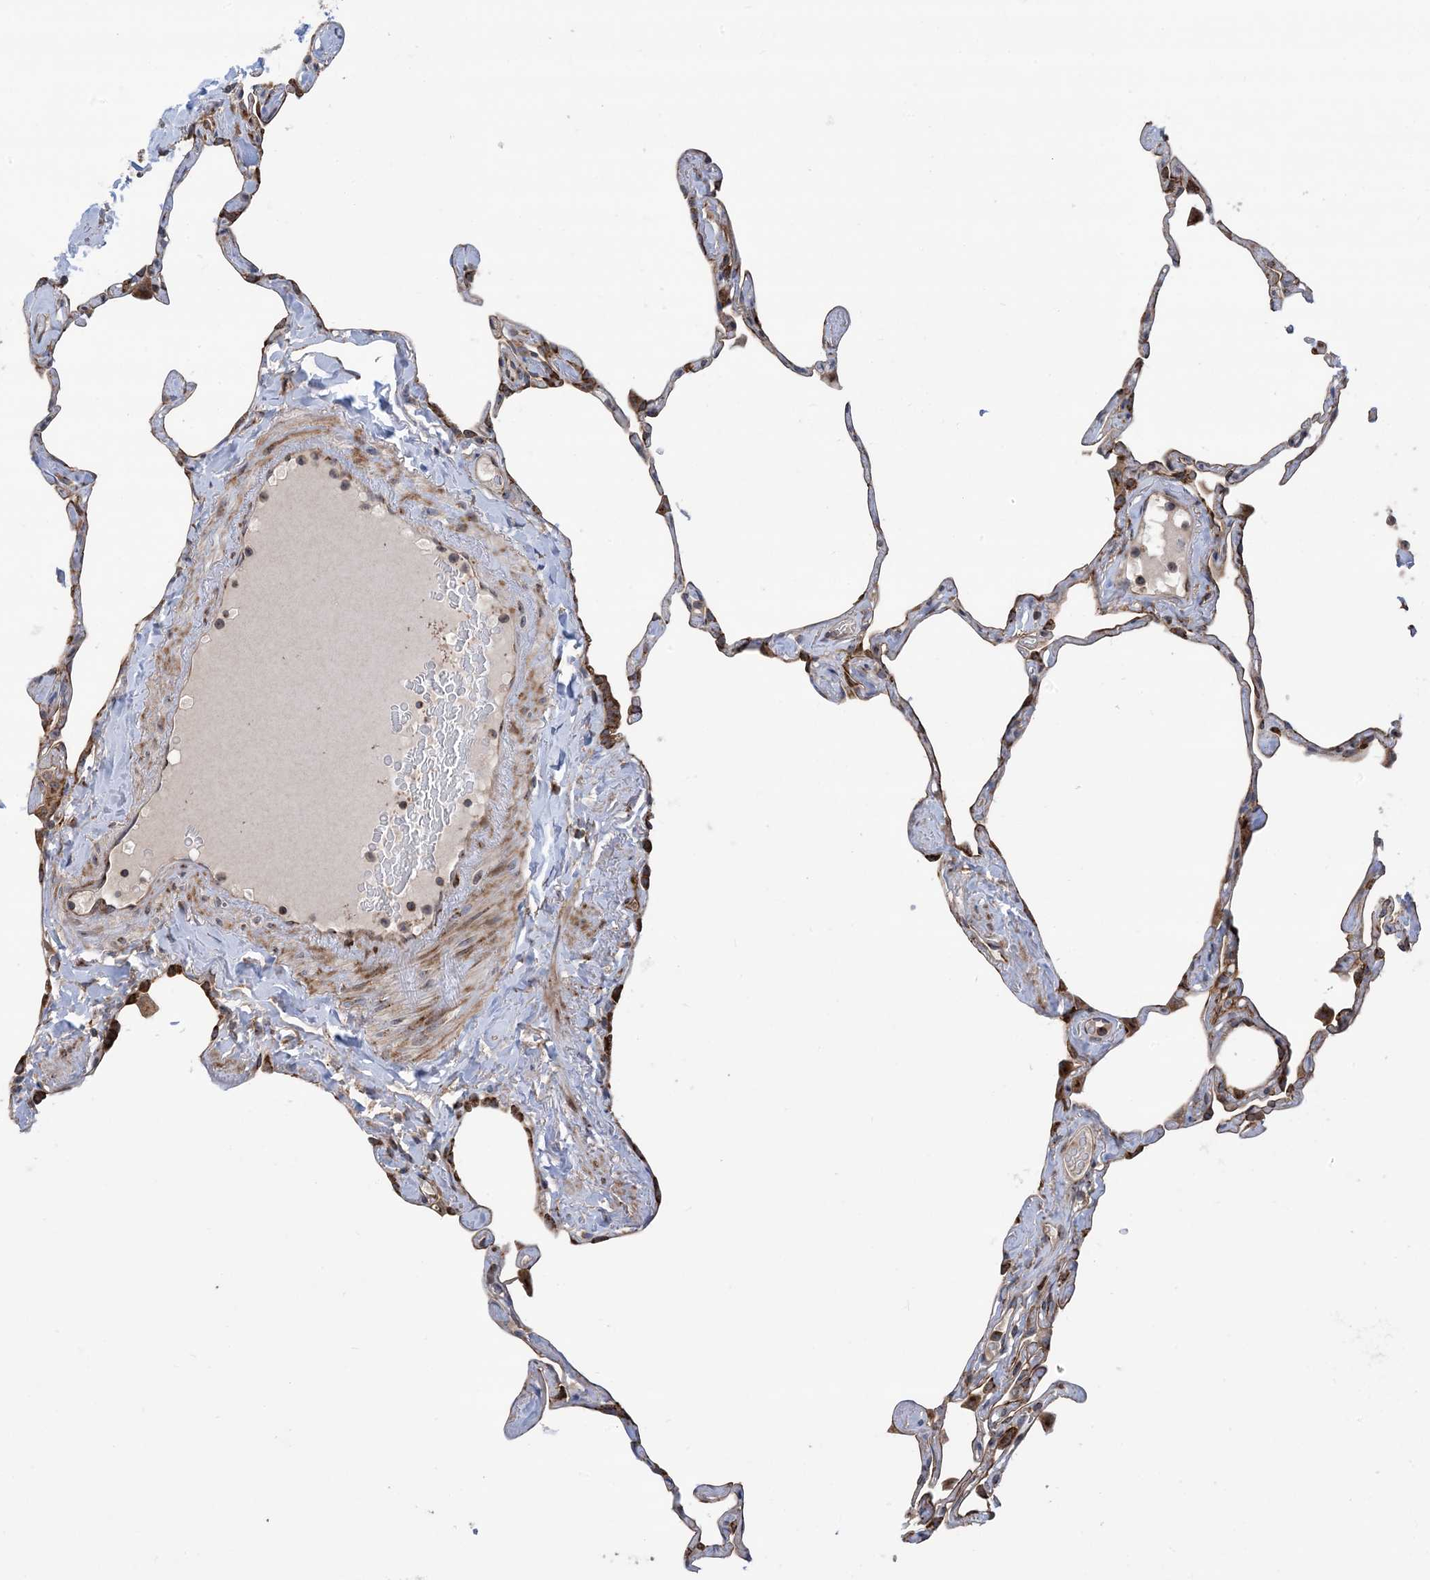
{"staining": {"intensity": "moderate", "quantity": "25%-75%", "location": "cytoplasmic/membranous"}, "tissue": "lung", "cell_type": "Alveolar cells", "image_type": "normal", "snomed": [{"axis": "morphology", "description": "Normal tissue, NOS"}, {"axis": "topography", "description": "Lung"}], "caption": "The image demonstrates immunohistochemical staining of benign lung. There is moderate cytoplasmic/membranous staining is appreciated in approximately 25%-75% of alveolar cells.", "gene": "CLEC16A", "patient": {"sex": "male", "age": 65}}